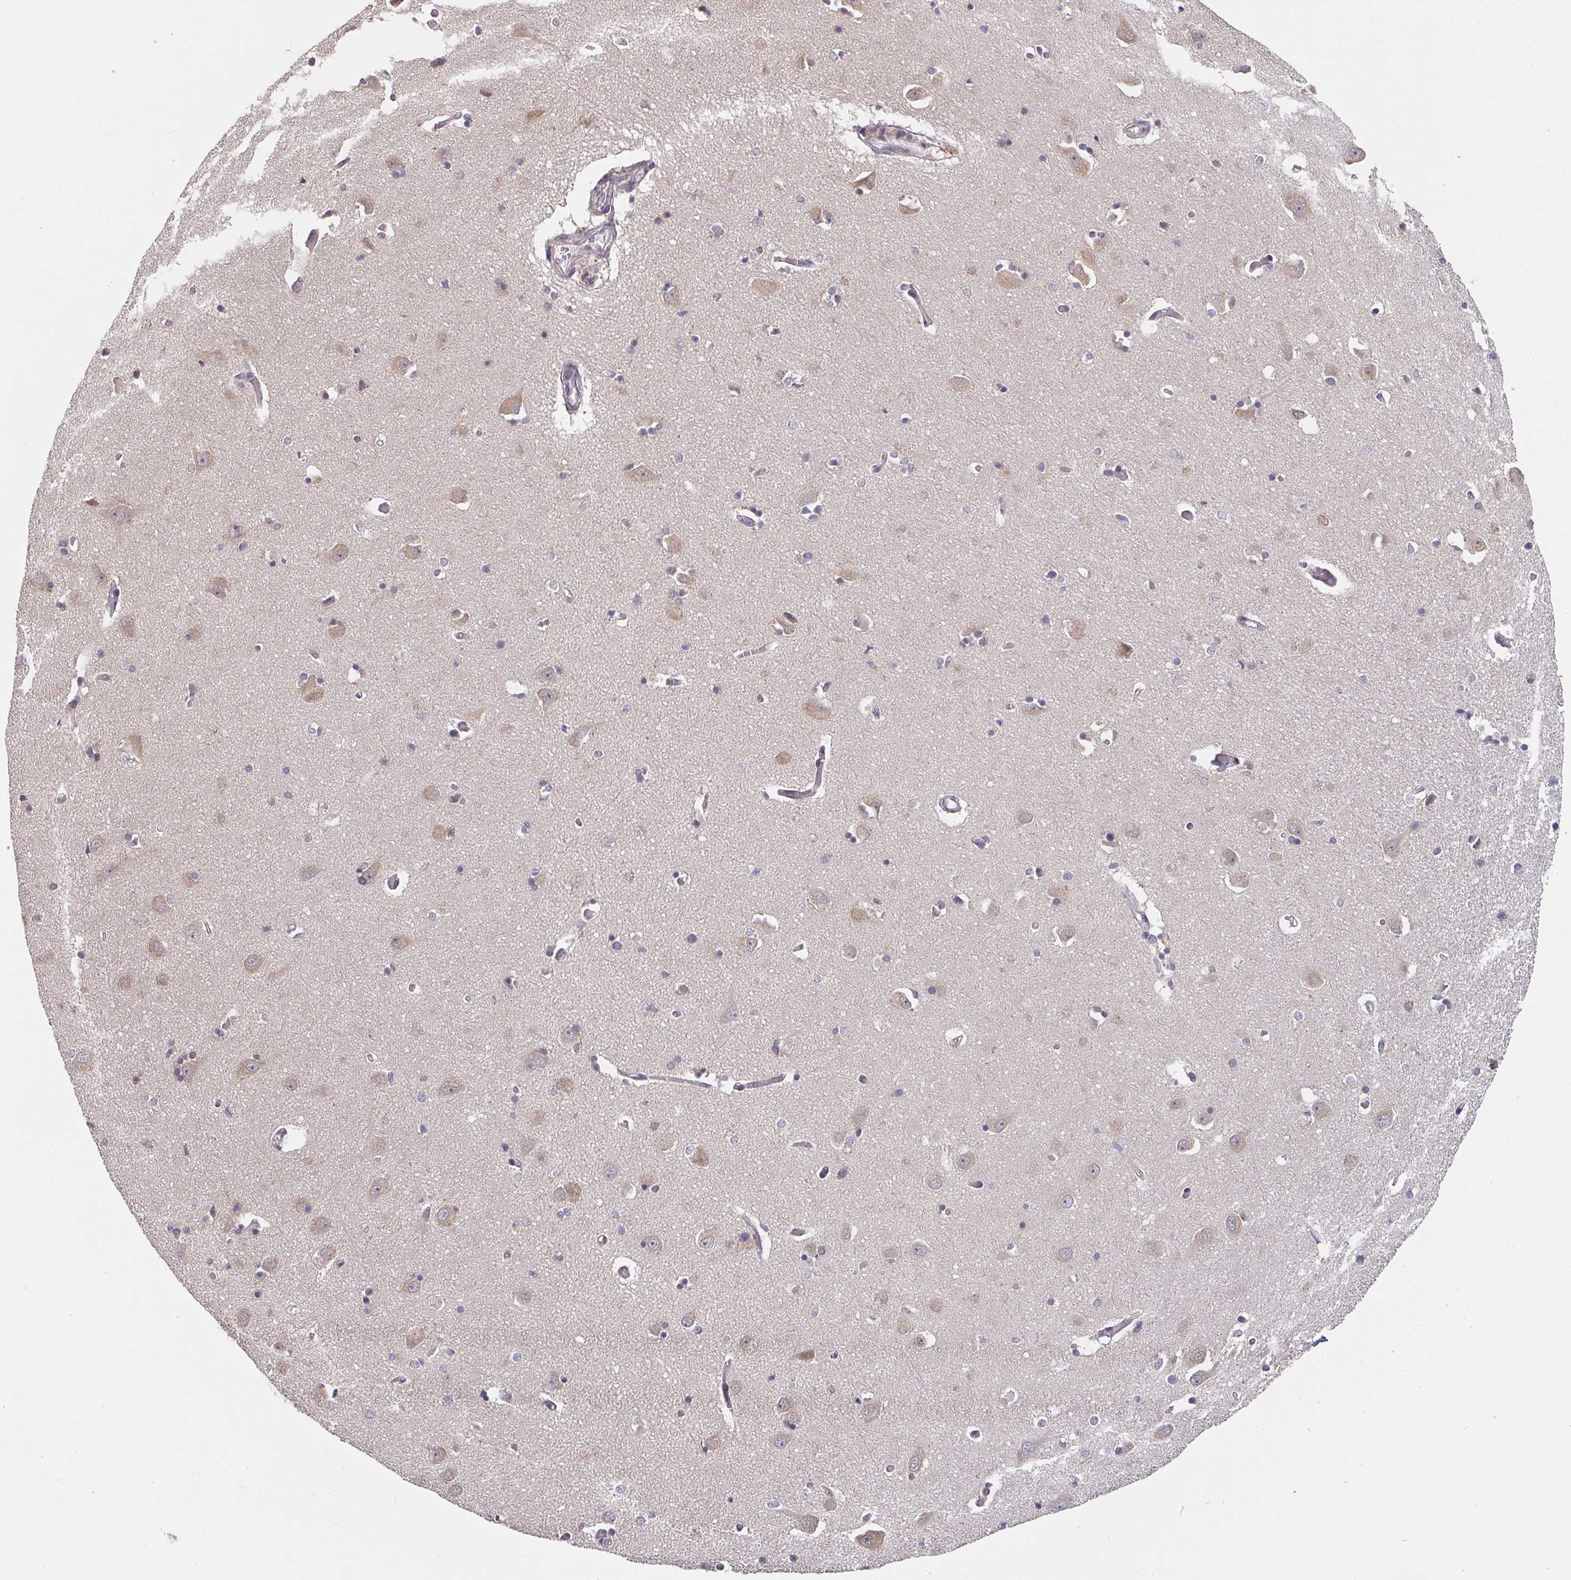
{"staining": {"intensity": "negative", "quantity": "none", "location": "none"}, "tissue": "caudate", "cell_type": "Glial cells", "image_type": "normal", "snomed": [{"axis": "morphology", "description": "Normal tissue, NOS"}, {"axis": "topography", "description": "Lateral ventricle wall"}, {"axis": "topography", "description": "Hippocampus"}], "caption": "A high-resolution micrograph shows immunohistochemistry (IHC) staining of normal caudate, which displays no significant expression in glial cells.", "gene": "RANGRF", "patient": {"sex": "female", "age": 63}}